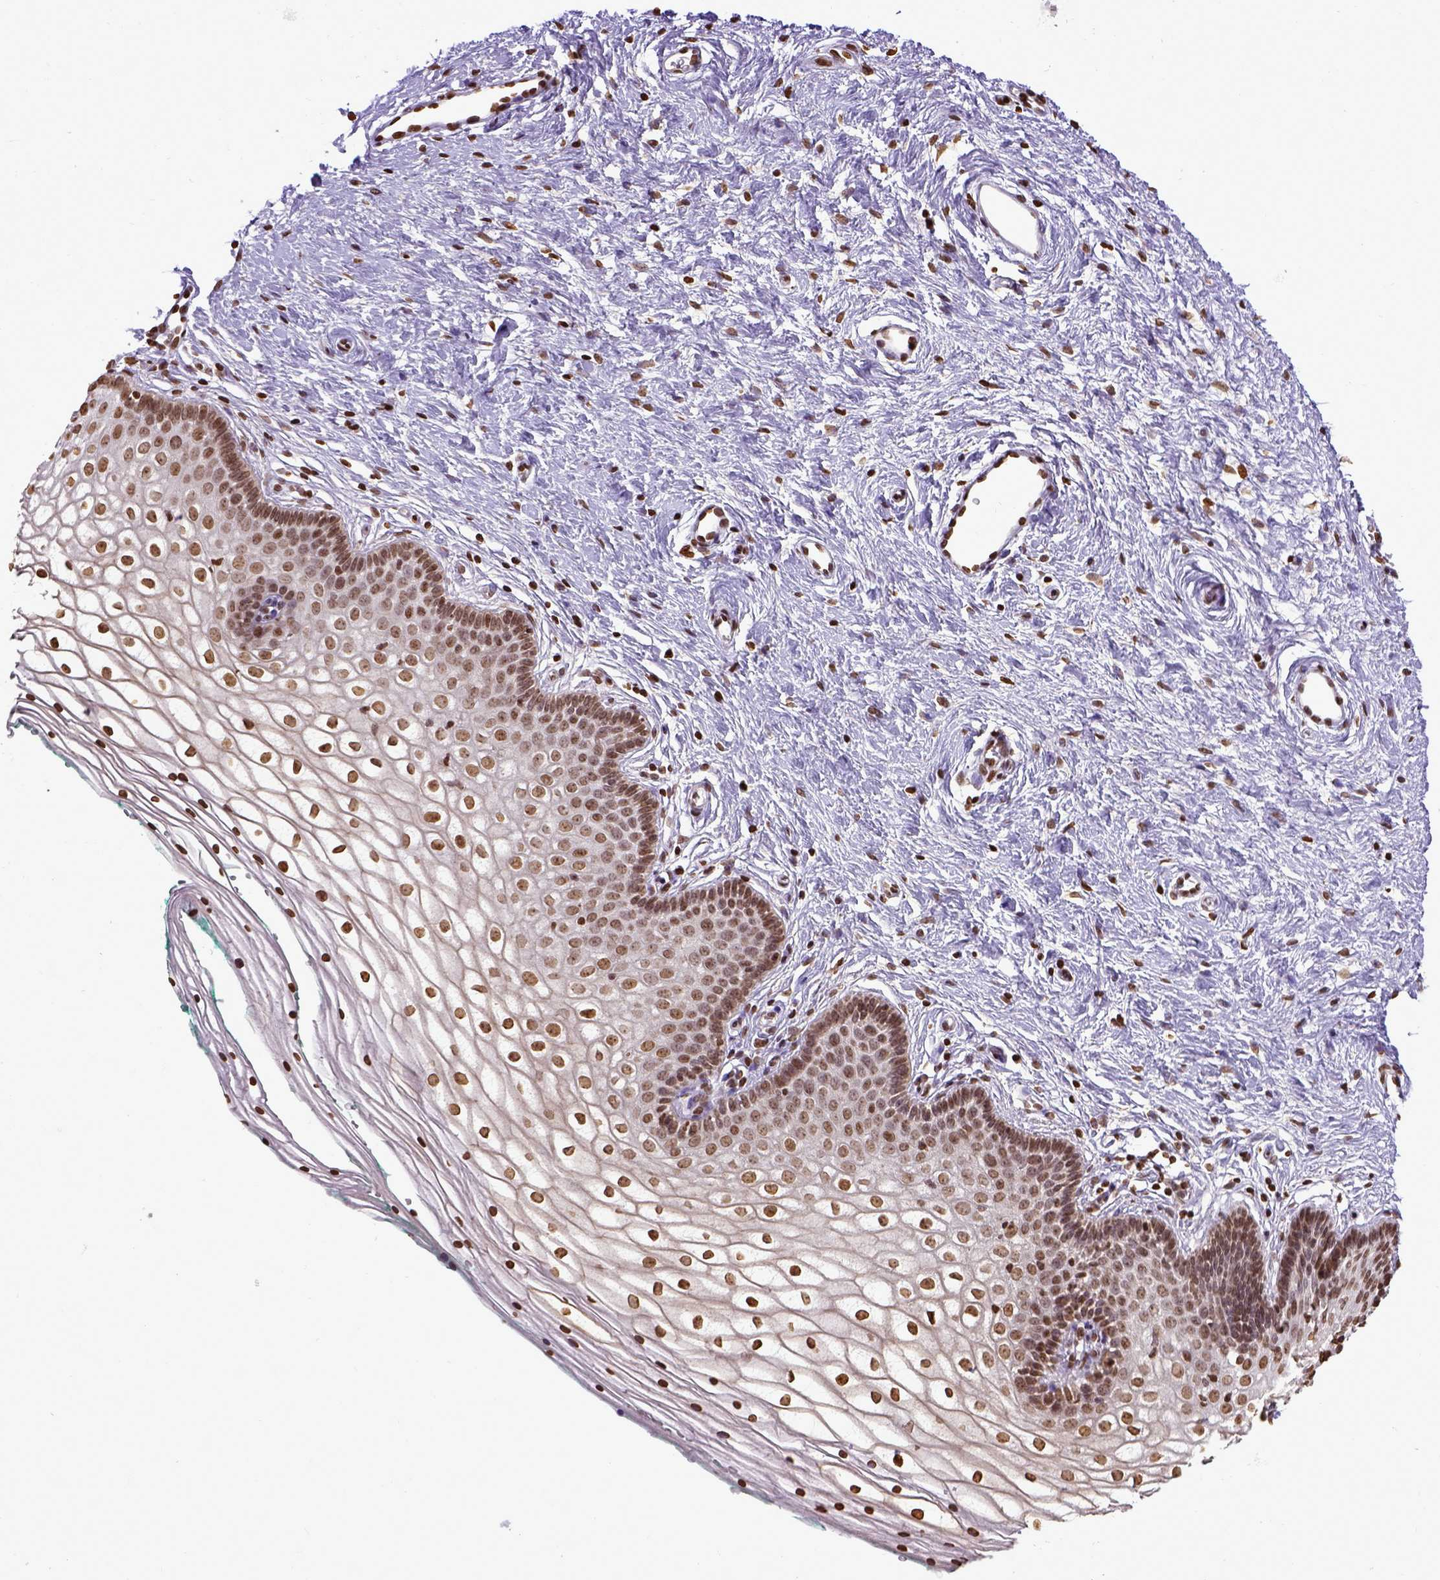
{"staining": {"intensity": "moderate", "quantity": ">75%", "location": "nuclear"}, "tissue": "vagina", "cell_type": "Squamous epithelial cells", "image_type": "normal", "snomed": [{"axis": "morphology", "description": "Normal tissue, NOS"}, {"axis": "topography", "description": "Vagina"}], "caption": "Benign vagina shows moderate nuclear expression in approximately >75% of squamous epithelial cells The staining was performed using DAB (3,3'-diaminobenzidine), with brown indicating positive protein expression. Nuclei are stained blue with hematoxylin..", "gene": "ZNF75D", "patient": {"sex": "female", "age": 36}}